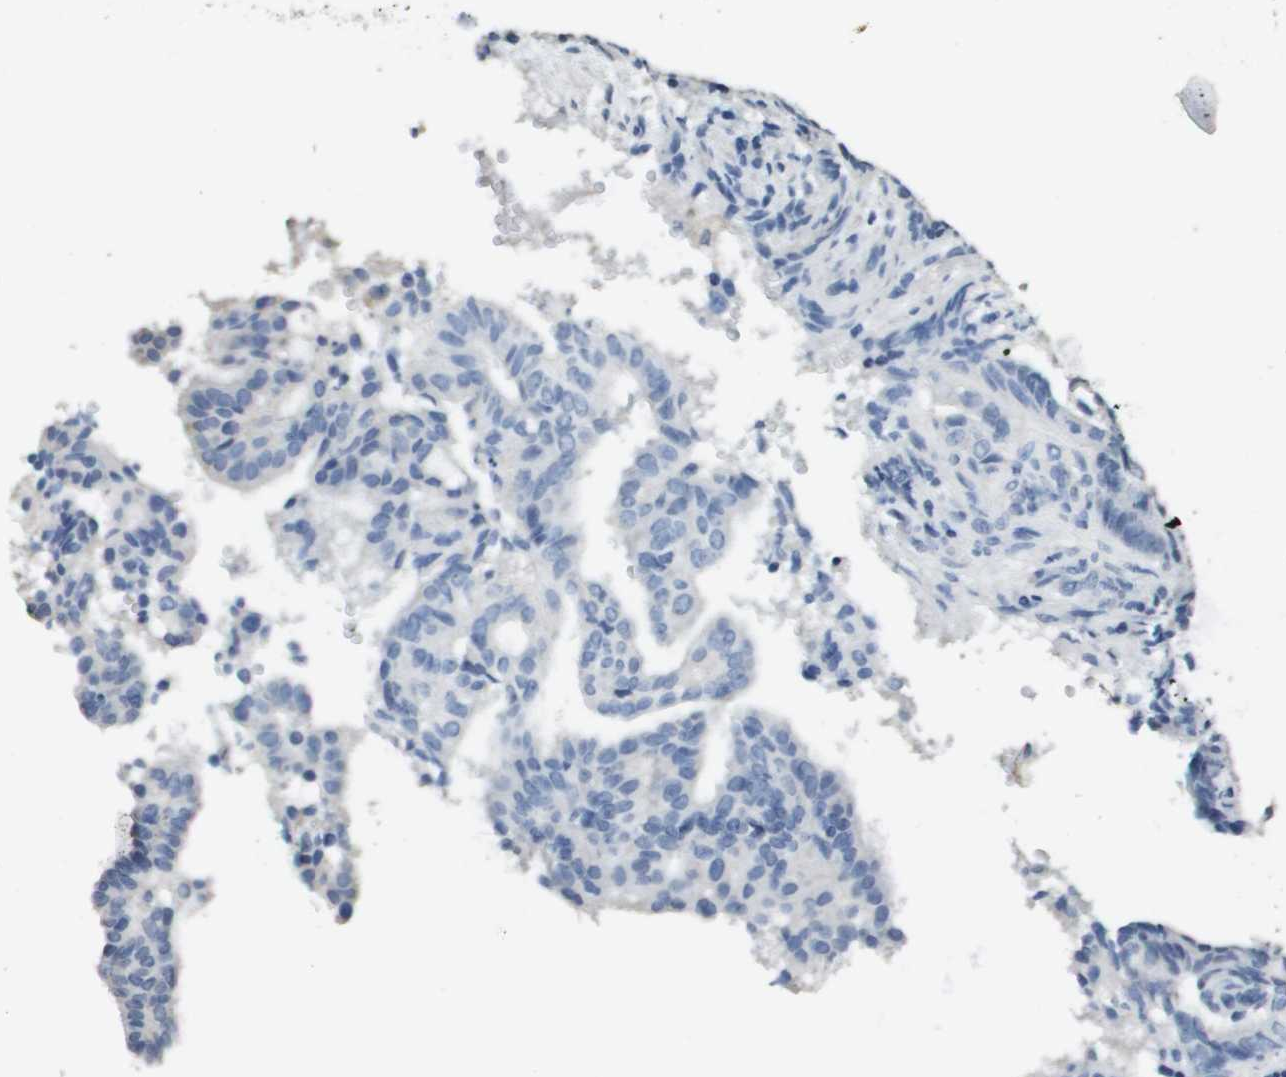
{"staining": {"intensity": "negative", "quantity": "none", "location": "none"}, "tissue": "endometrial cancer", "cell_type": "Tumor cells", "image_type": "cancer", "snomed": [{"axis": "morphology", "description": "Adenocarcinoma, NOS"}, {"axis": "topography", "description": "Endometrium"}], "caption": "Protein analysis of endometrial adenocarcinoma shows no significant expression in tumor cells.", "gene": "MT3", "patient": {"sex": "female", "age": 58}}